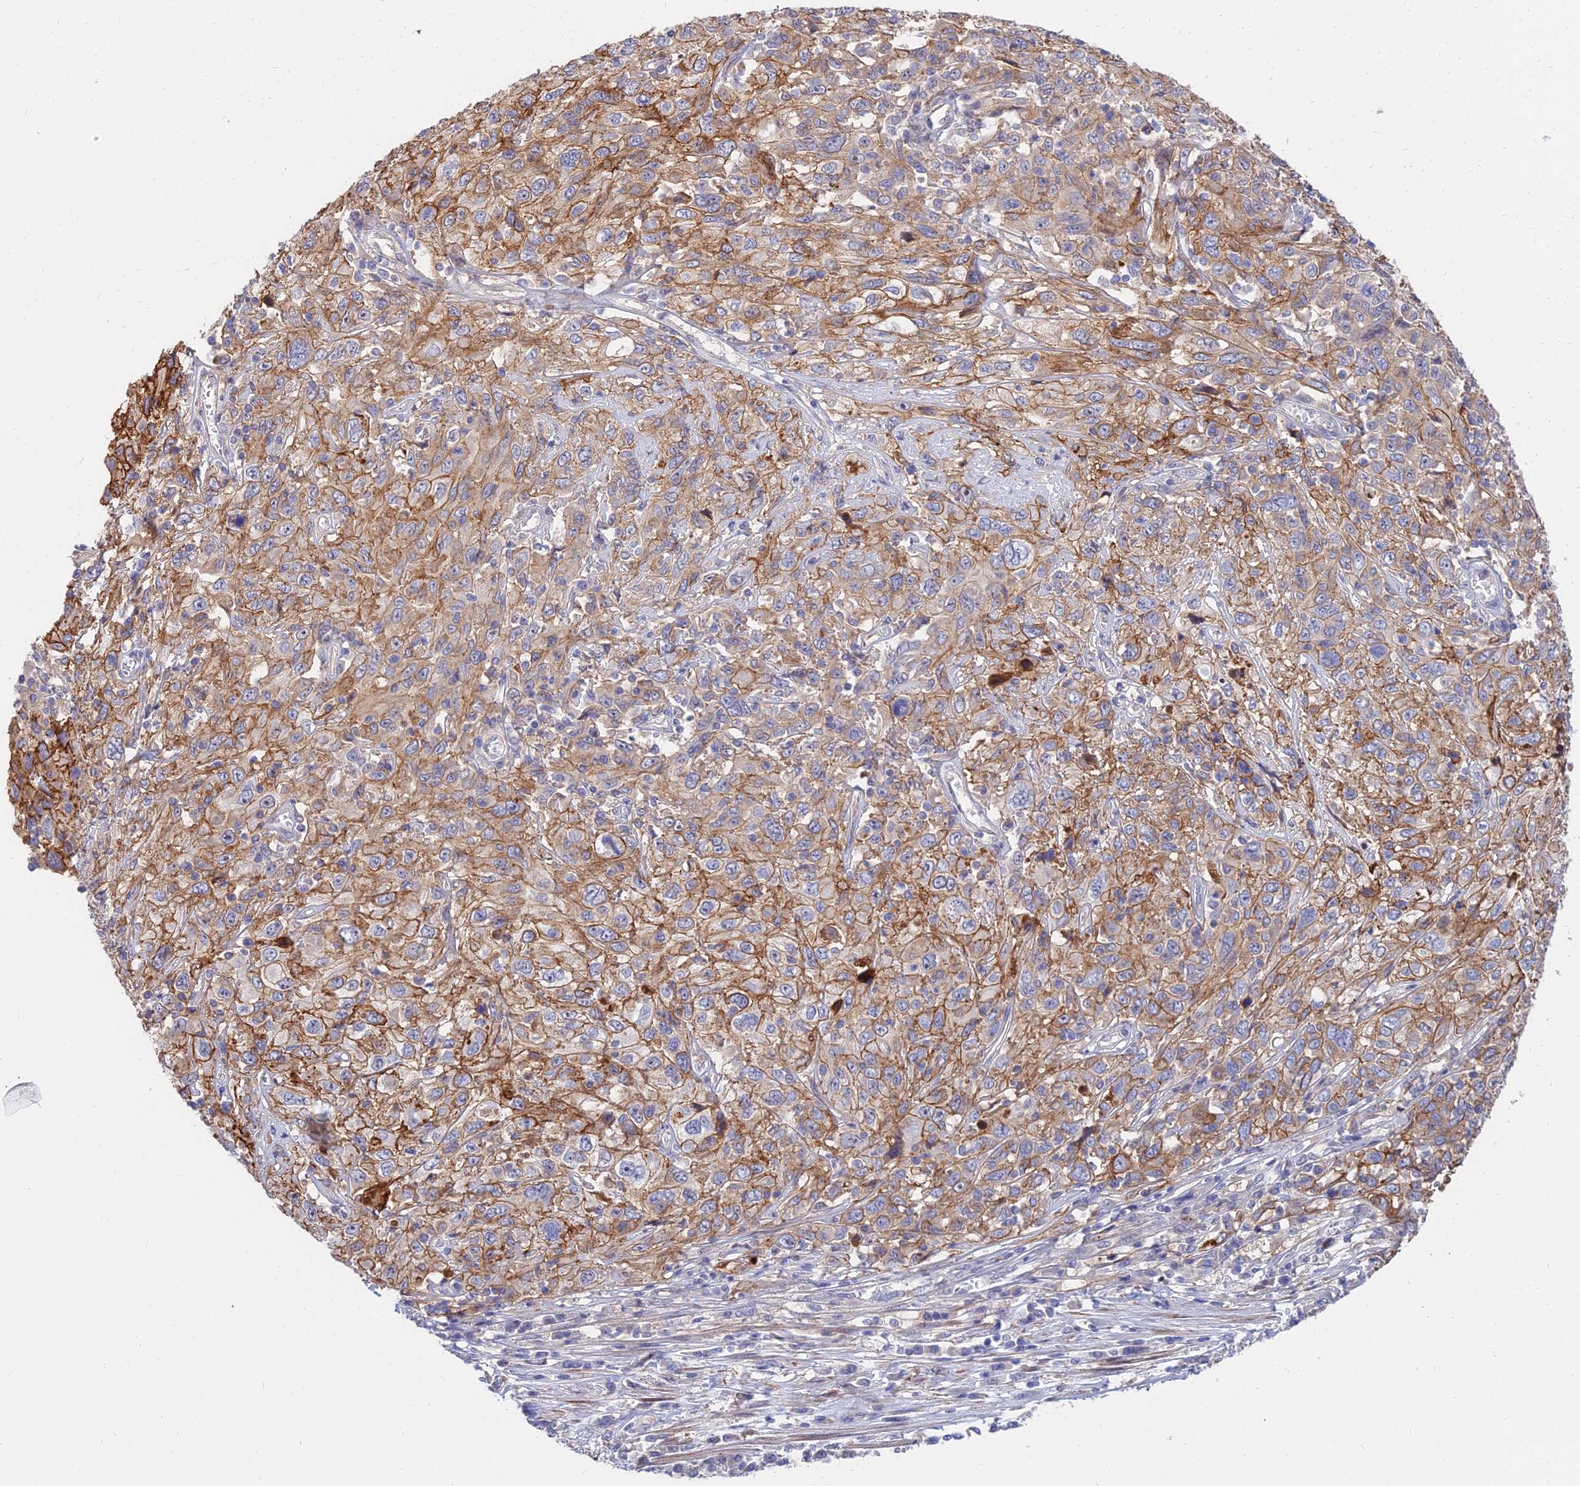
{"staining": {"intensity": "moderate", "quantity": ">75%", "location": "cytoplasmic/membranous"}, "tissue": "cervical cancer", "cell_type": "Tumor cells", "image_type": "cancer", "snomed": [{"axis": "morphology", "description": "Squamous cell carcinoma, NOS"}, {"axis": "topography", "description": "Cervix"}], "caption": "An image of cervical cancer (squamous cell carcinoma) stained for a protein demonstrates moderate cytoplasmic/membranous brown staining in tumor cells.", "gene": "TRIM43B", "patient": {"sex": "female", "age": 46}}